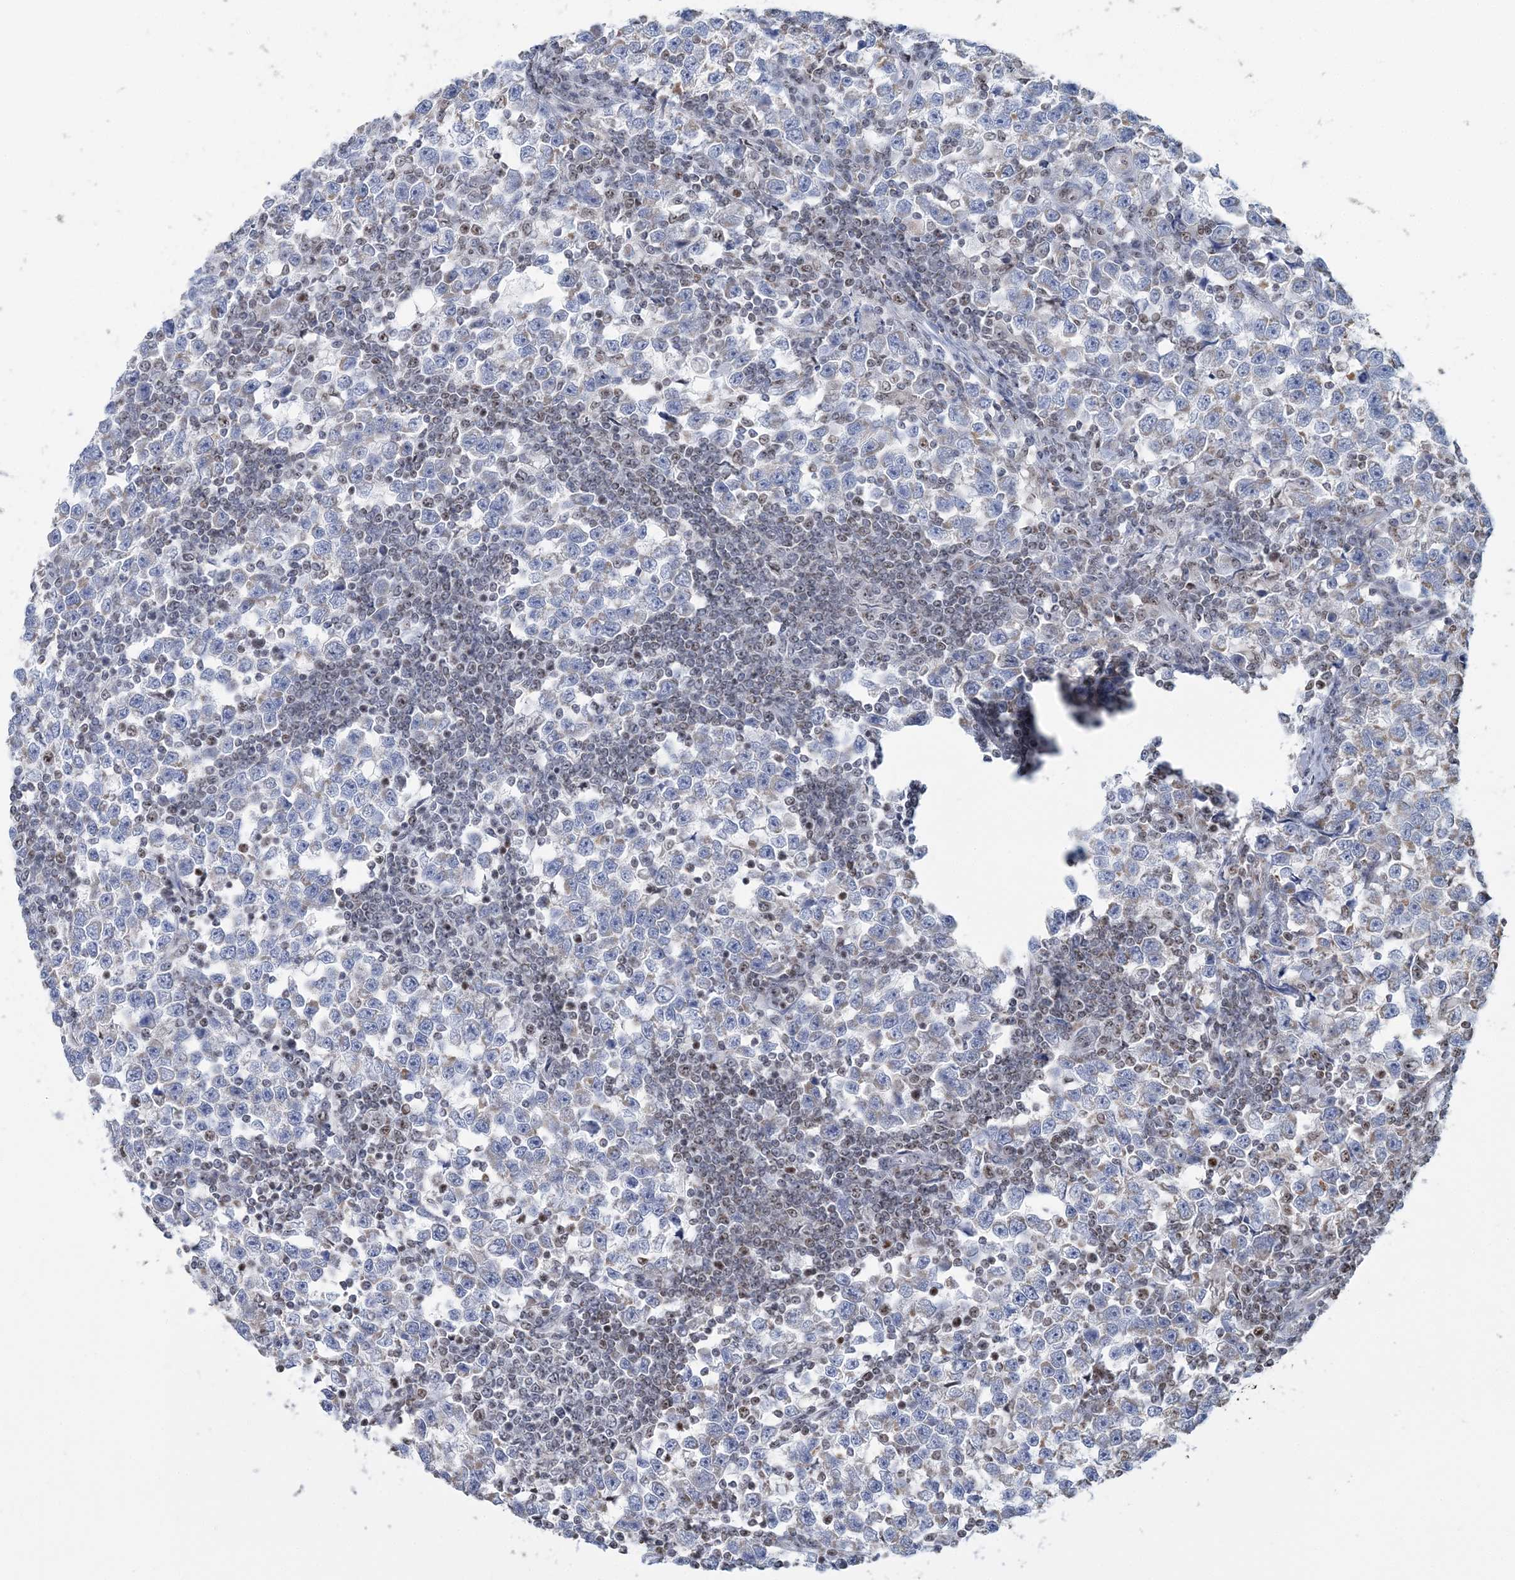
{"staining": {"intensity": "moderate", "quantity": "<25%", "location": "cytoplasmic/membranous"}, "tissue": "testis cancer", "cell_type": "Tumor cells", "image_type": "cancer", "snomed": [{"axis": "morphology", "description": "Normal tissue, NOS"}, {"axis": "morphology", "description": "Seminoma, NOS"}, {"axis": "topography", "description": "Testis"}], "caption": "A low amount of moderate cytoplasmic/membranous expression is identified in approximately <25% of tumor cells in testis cancer (seminoma) tissue.", "gene": "SUCLG1", "patient": {"sex": "male", "age": 43}}